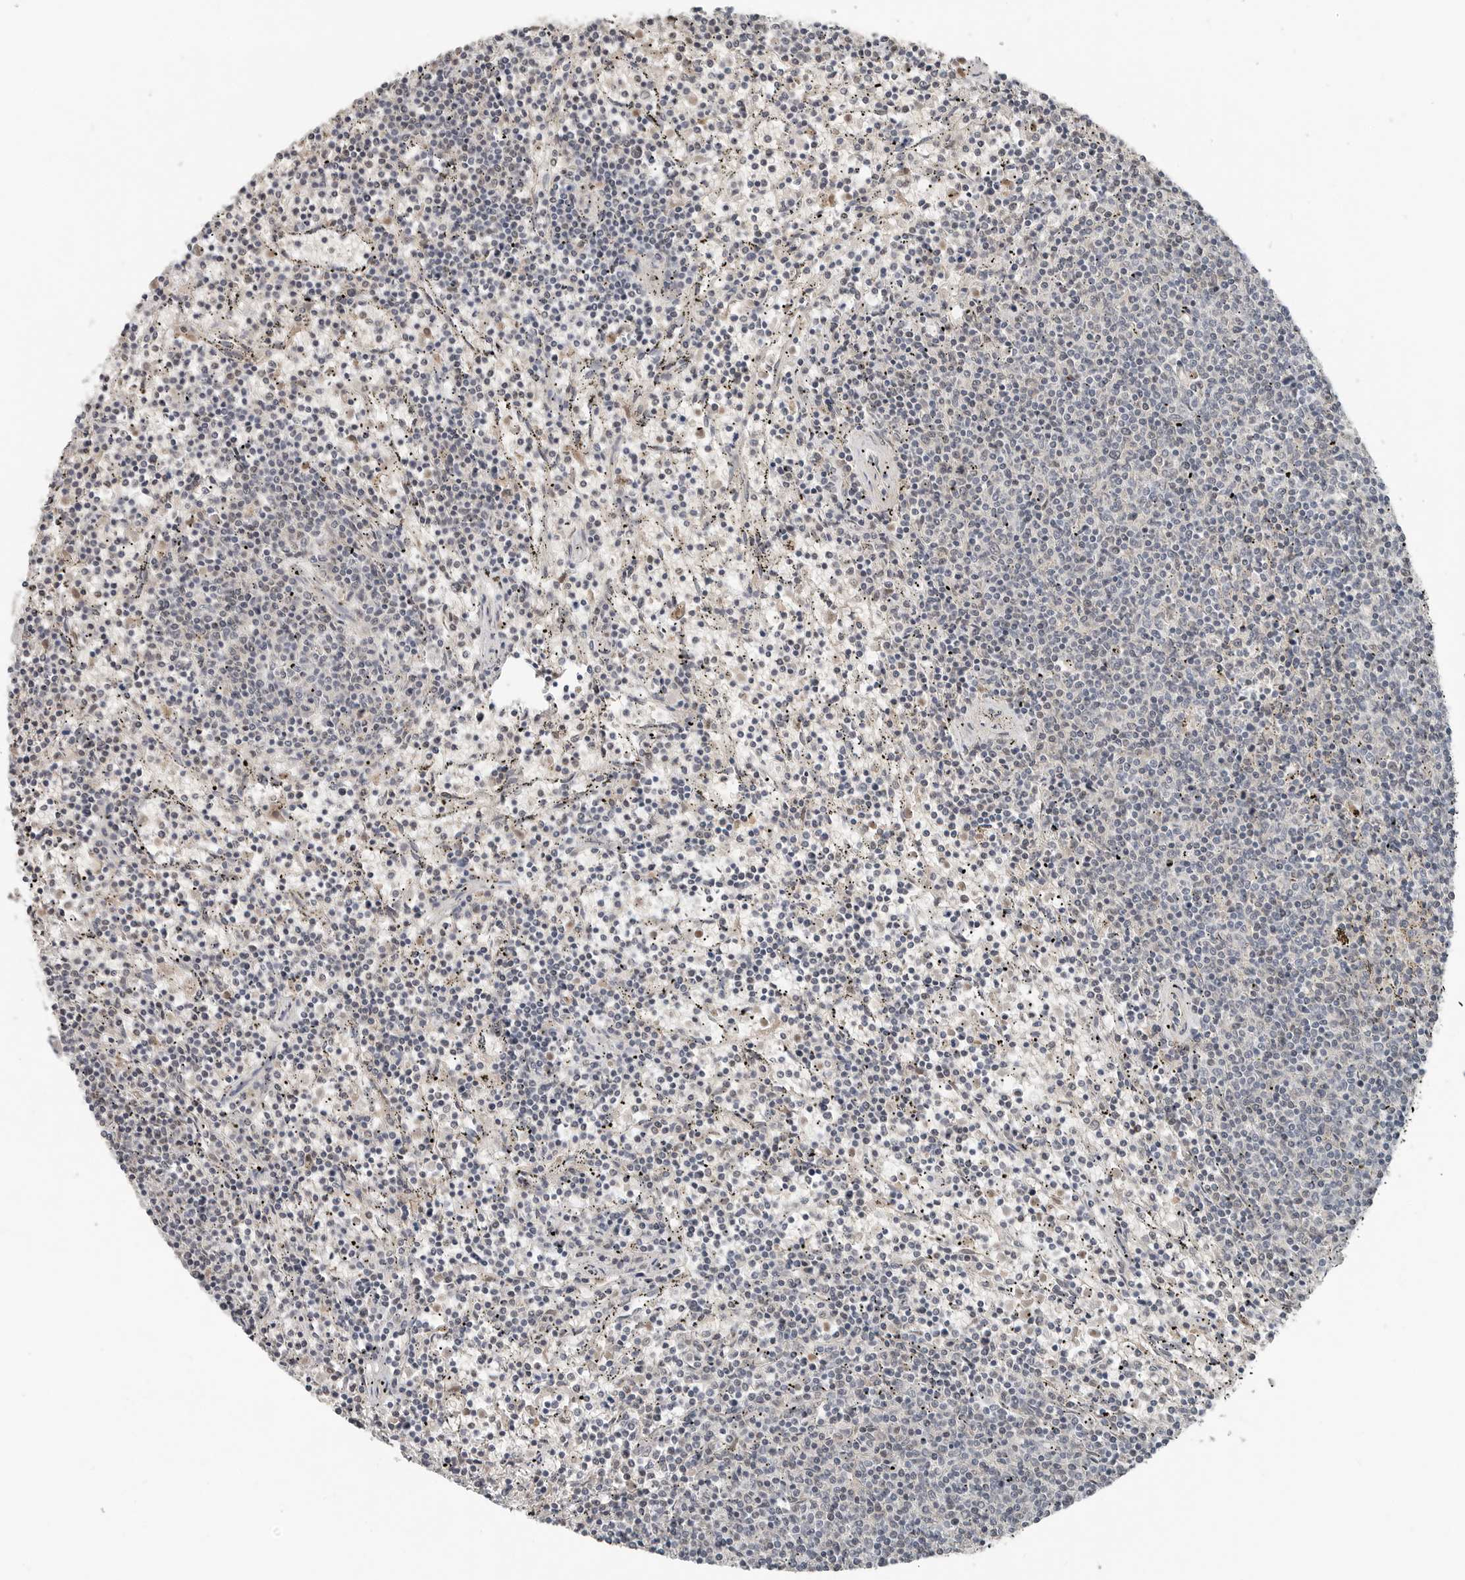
{"staining": {"intensity": "negative", "quantity": "none", "location": "none"}, "tissue": "lymphoma", "cell_type": "Tumor cells", "image_type": "cancer", "snomed": [{"axis": "morphology", "description": "Malignant lymphoma, non-Hodgkin's type, Low grade"}, {"axis": "topography", "description": "Spleen"}], "caption": "Tumor cells show no significant protein staining in malignant lymphoma, non-Hodgkin's type (low-grade).", "gene": "FCRLB", "patient": {"sex": "female", "age": 50}}